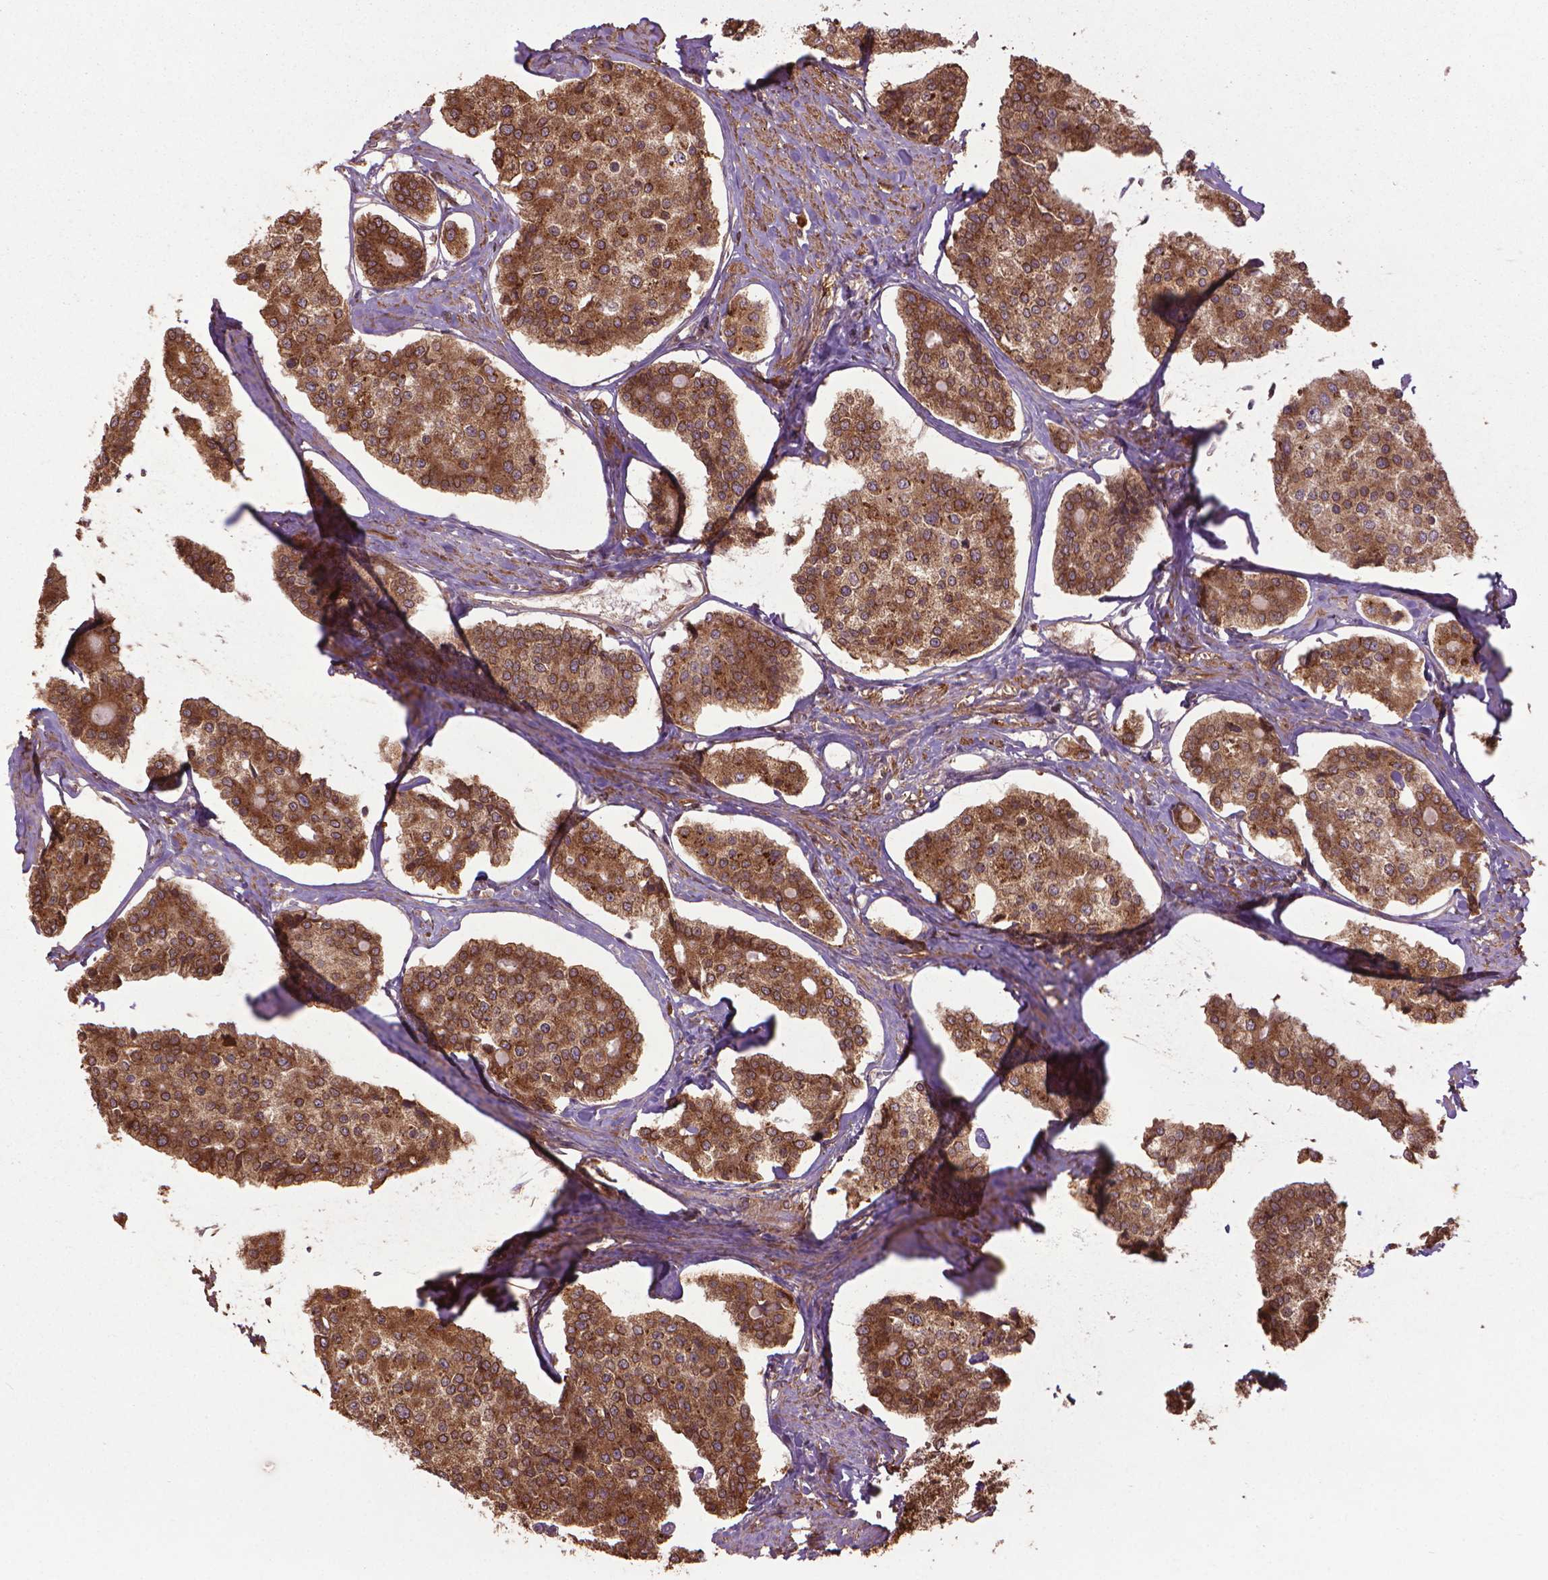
{"staining": {"intensity": "moderate", "quantity": ">75%", "location": "cytoplasmic/membranous"}, "tissue": "carcinoid", "cell_type": "Tumor cells", "image_type": "cancer", "snomed": [{"axis": "morphology", "description": "Carcinoid, malignant, NOS"}, {"axis": "topography", "description": "Small intestine"}], "caption": "A histopathology image of malignant carcinoid stained for a protein reveals moderate cytoplasmic/membranous brown staining in tumor cells.", "gene": "GAS1", "patient": {"sex": "female", "age": 65}}